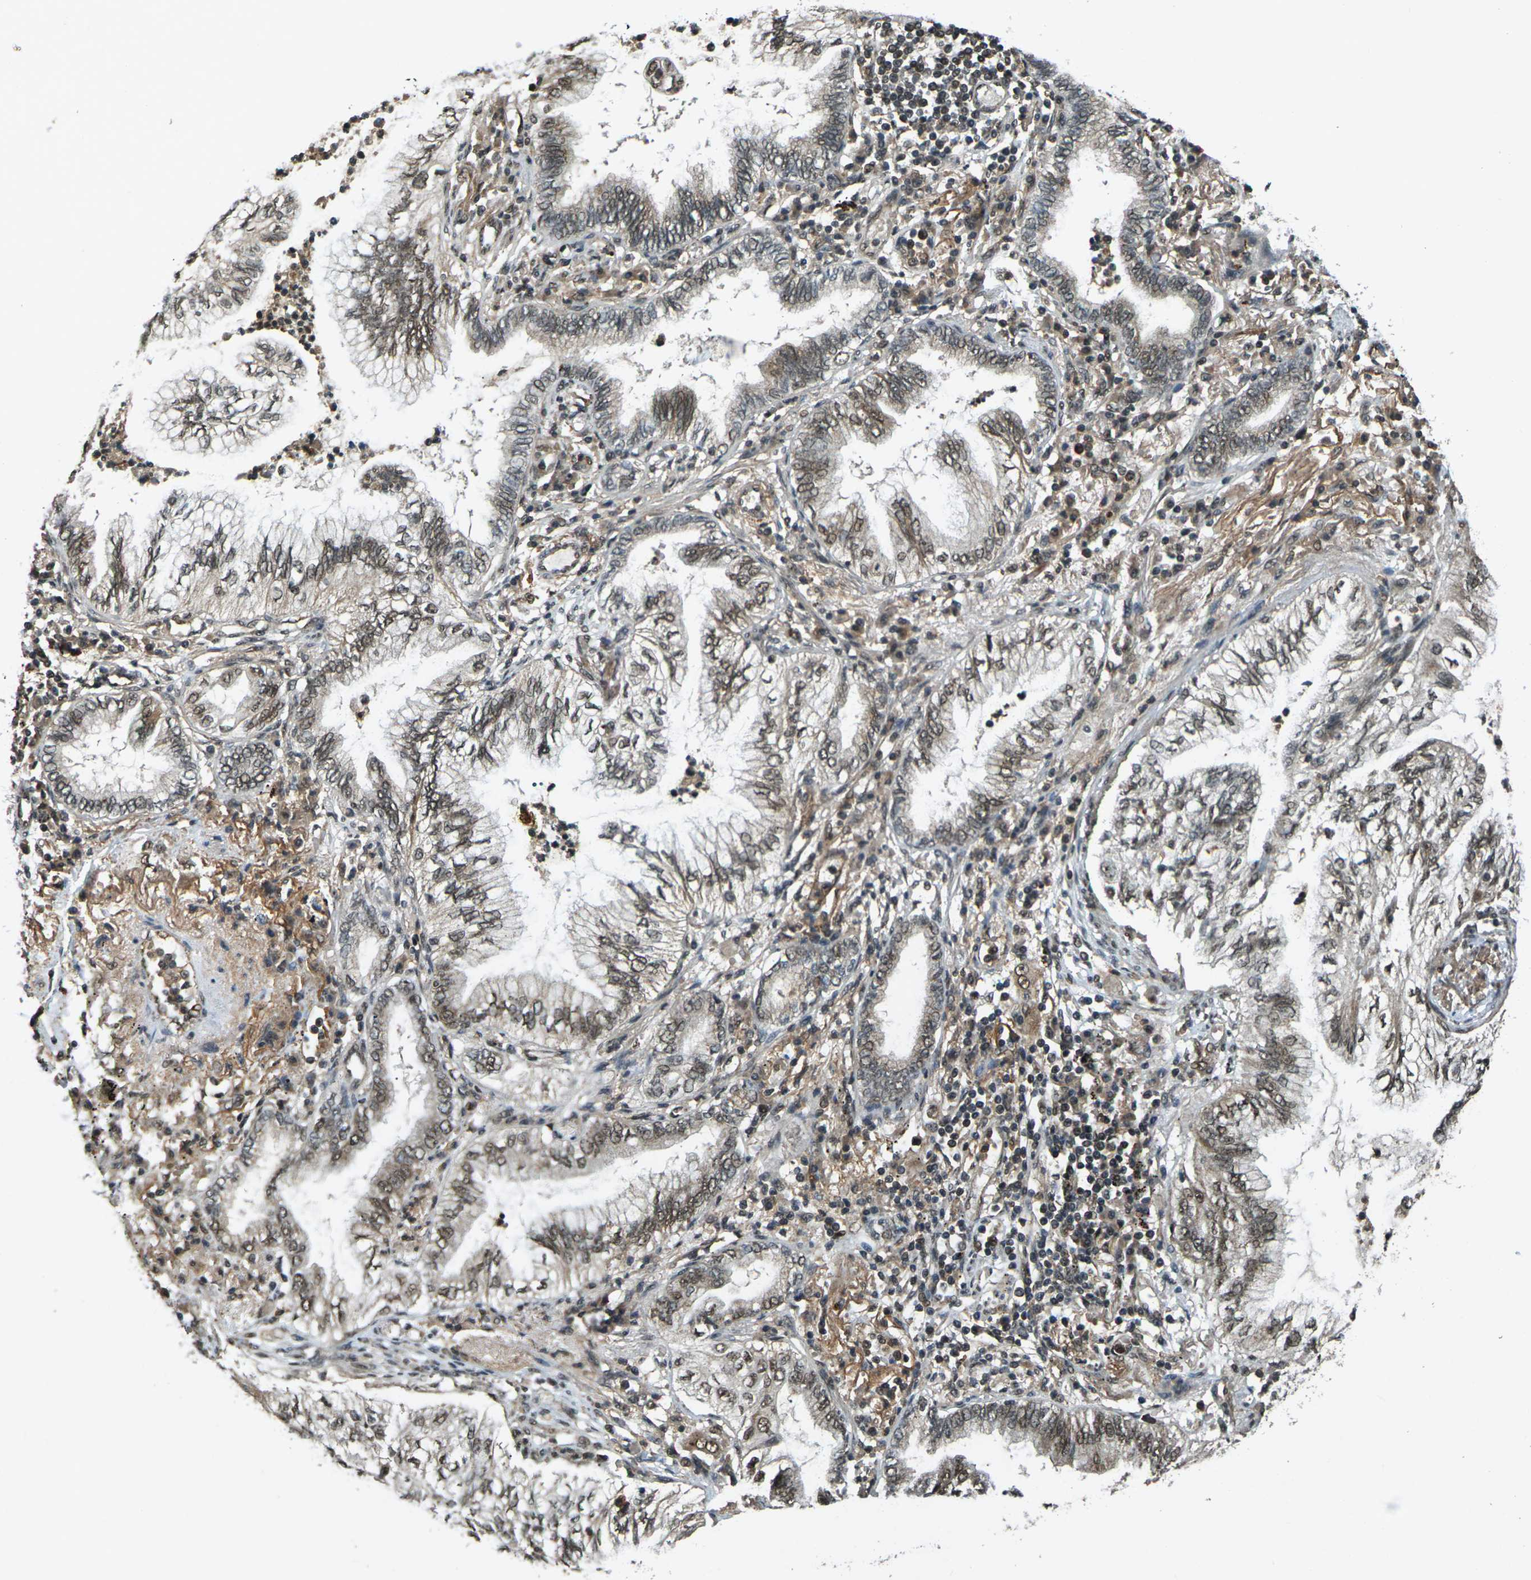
{"staining": {"intensity": "weak", "quantity": ">75%", "location": "cytoplasmic/membranous,nuclear"}, "tissue": "lung cancer", "cell_type": "Tumor cells", "image_type": "cancer", "snomed": [{"axis": "morphology", "description": "Normal tissue, NOS"}, {"axis": "morphology", "description": "Adenocarcinoma, NOS"}, {"axis": "topography", "description": "Bronchus"}, {"axis": "topography", "description": "Lung"}], "caption": "This is an image of IHC staining of lung adenocarcinoma, which shows weak expression in the cytoplasmic/membranous and nuclear of tumor cells.", "gene": "NR4A2", "patient": {"sex": "female", "age": 70}}